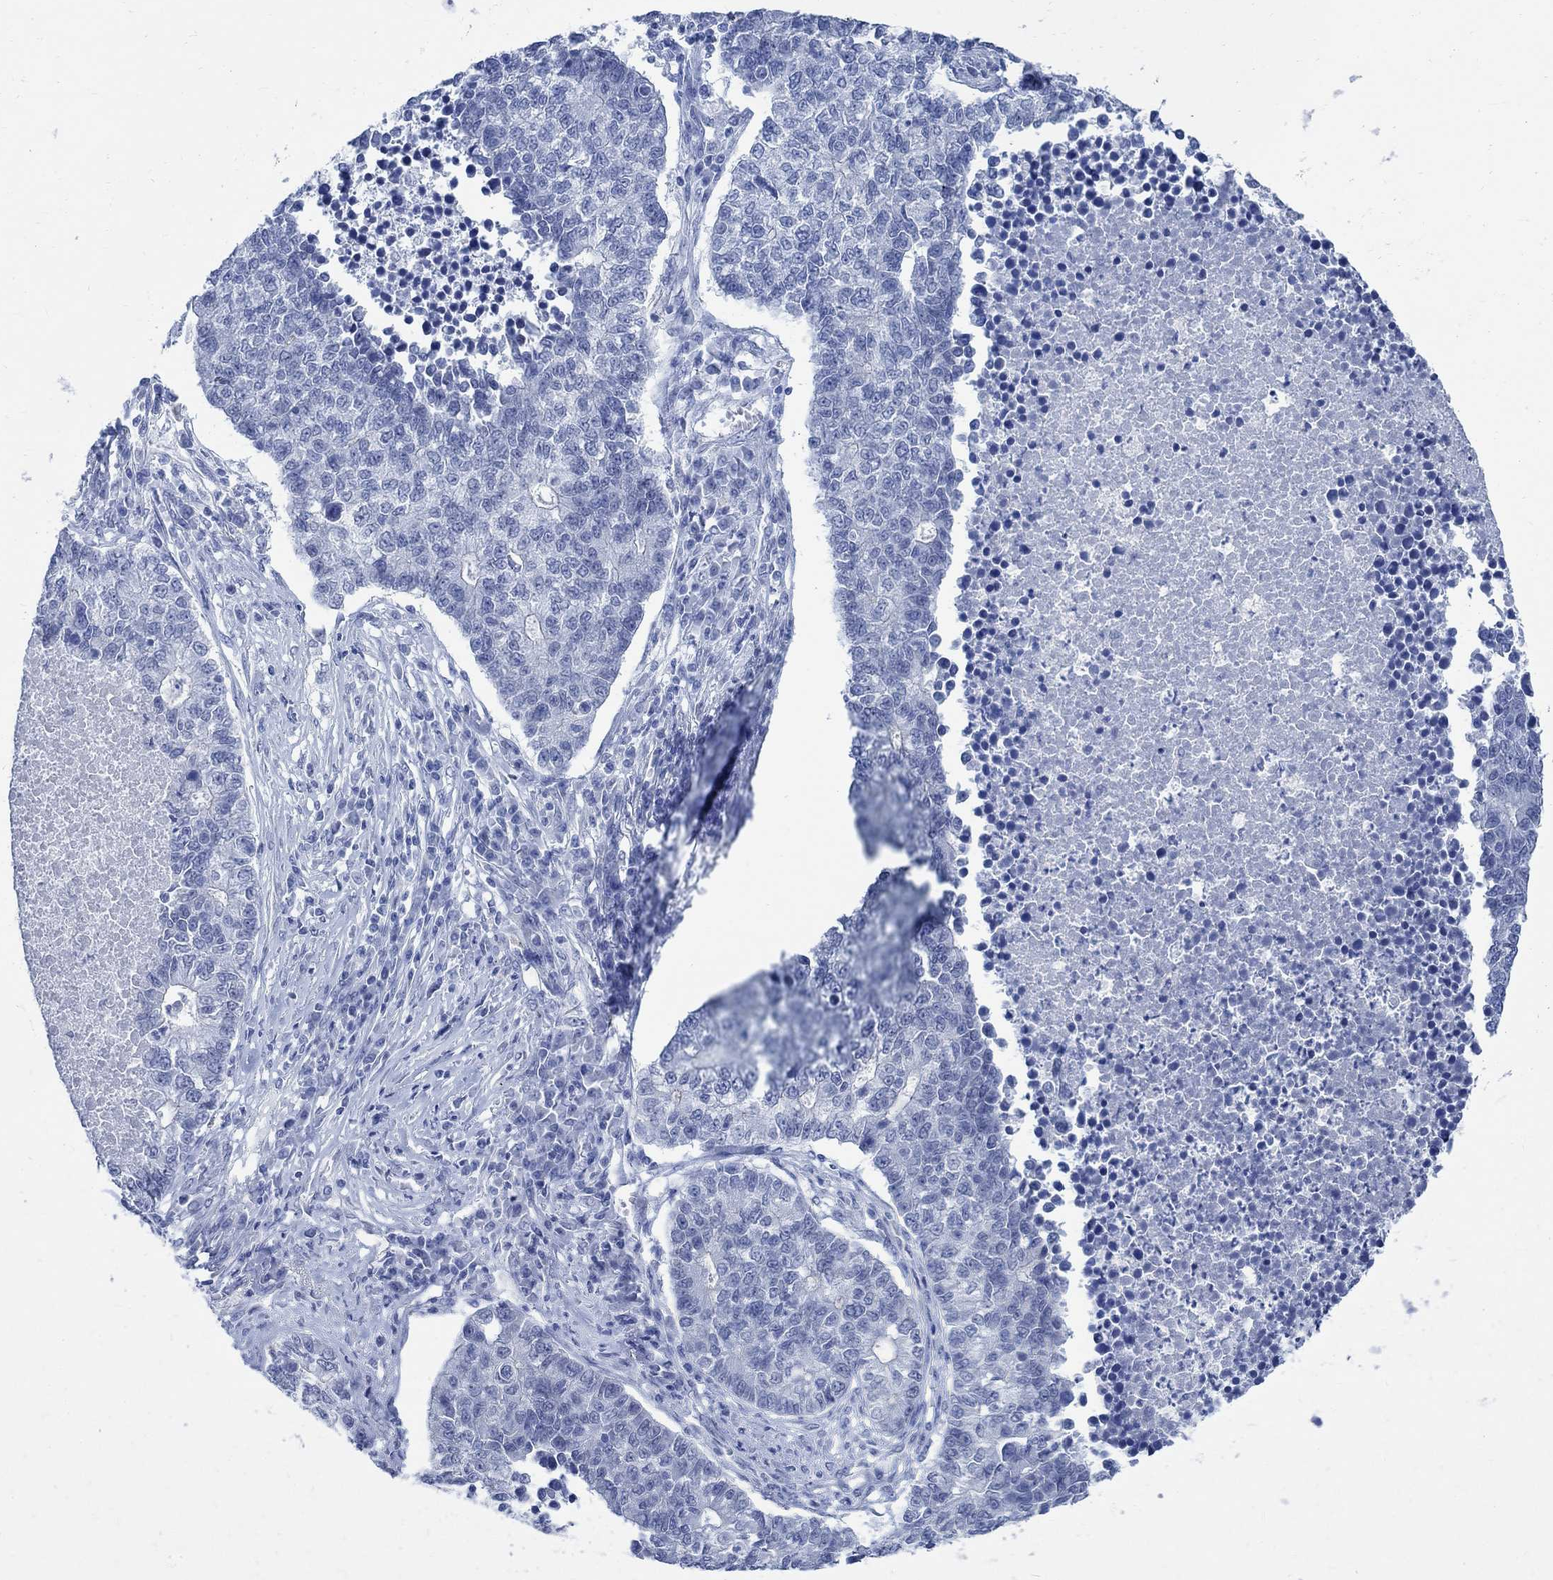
{"staining": {"intensity": "negative", "quantity": "none", "location": "none"}, "tissue": "lung cancer", "cell_type": "Tumor cells", "image_type": "cancer", "snomed": [{"axis": "morphology", "description": "Adenocarcinoma, NOS"}, {"axis": "topography", "description": "Lung"}], "caption": "Image shows no protein staining in tumor cells of lung adenocarcinoma tissue.", "gene": "CAMK2N1", "patient": {"sex": "male", "age": 57}}